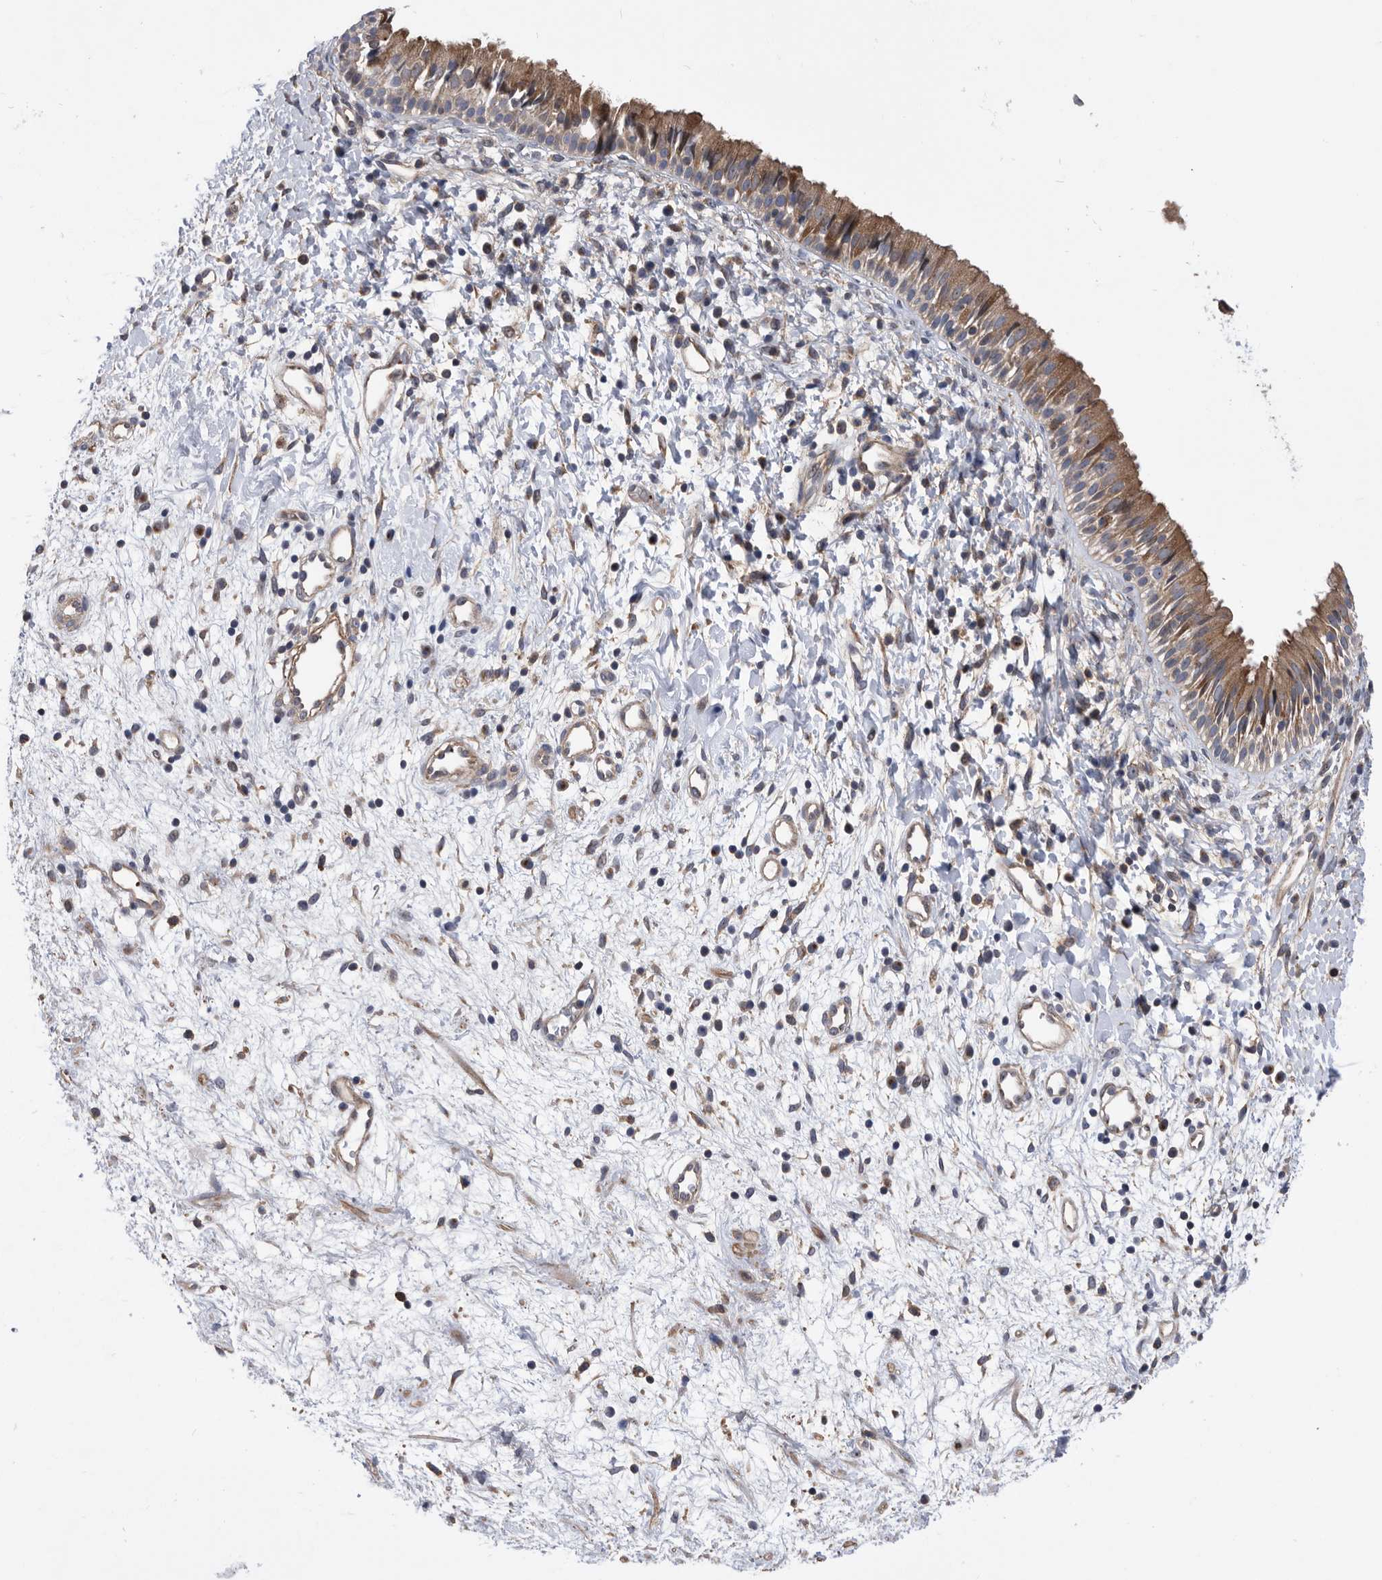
{"staining": {"intensity": "moderate", "quantity": ">75%", "location": "cytoplasmic/membranous"}, "tissue": "nasopharynx", "cell_type": "Respiratory epithelial cells", "image_type": "normal", "snomed": [{"axis": "morphology", "description": "Normal tissue, NOS"}, {"axis": "topography", "description": "Nasopharynx"}], "caption": "Nasopharynx stained for a protein (brown) displays moderate cytoplasmic/membranous positive expression in about >75% of respiratory epithelial cells.", "gene": "BAIAP3", "patient": {"sex": "male", "age": 22}}